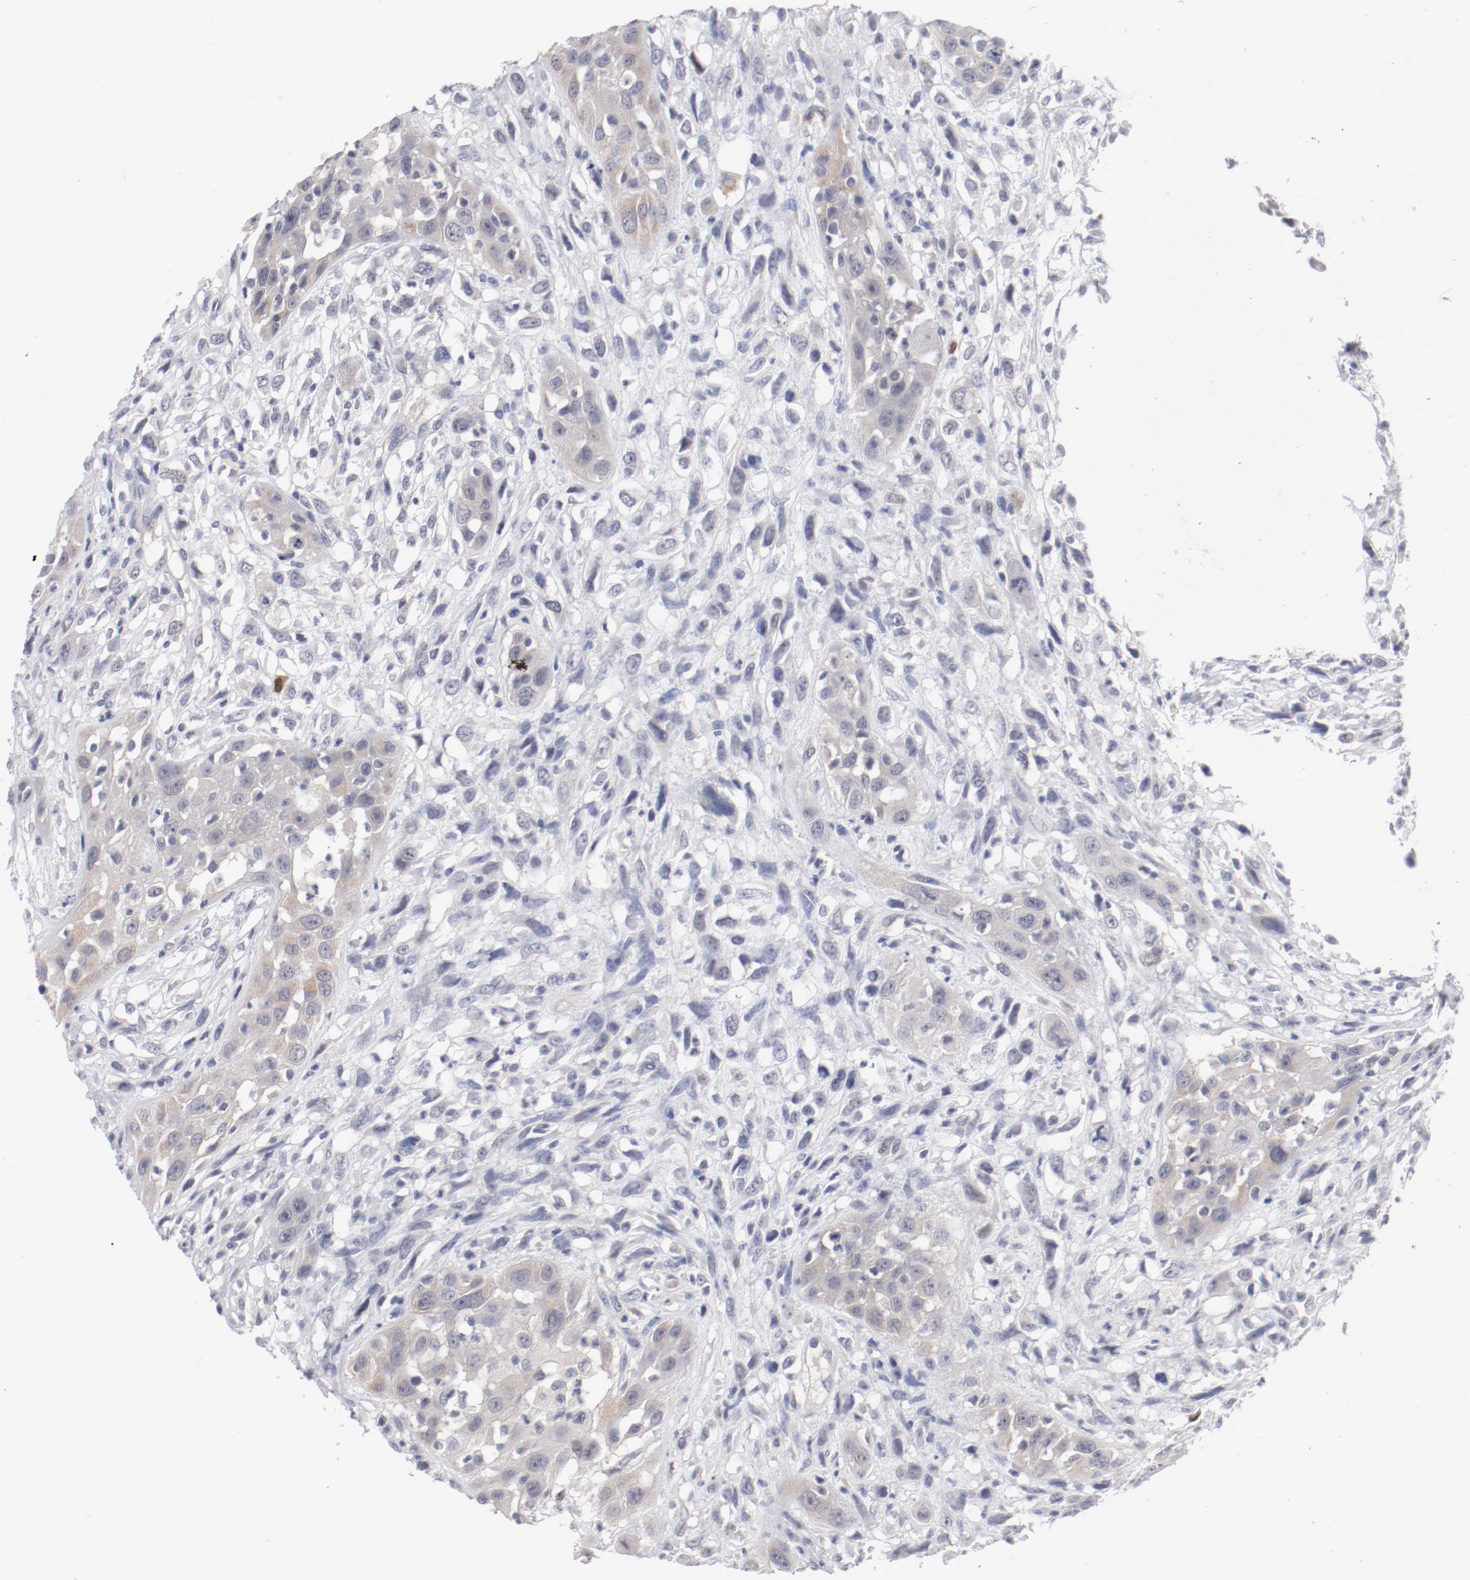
{"staining": {"intensity": "weak", "quantity": "<25%", "location": "cytoplasmic/membranous"}, "tissue": "head and neck cancer", "cell_type": "Tumor cells", "image_type": "cancer", "snomed": [{"axis": "morphology", "description": "Necrosis, NOS"}, {"axis": "morphology", "description": "Neoplasm, malignant, NOS"}, {"axis": "topography", "description": "Salivary gland"}, {"axis": "topography", "description": "Head-Neck"}], "caption": "Tumor cells show no significant positivity in head and neck malignant neoplasm.", "gene": "SH3BGR", "patient": {"sex": "male", "age": 43}}